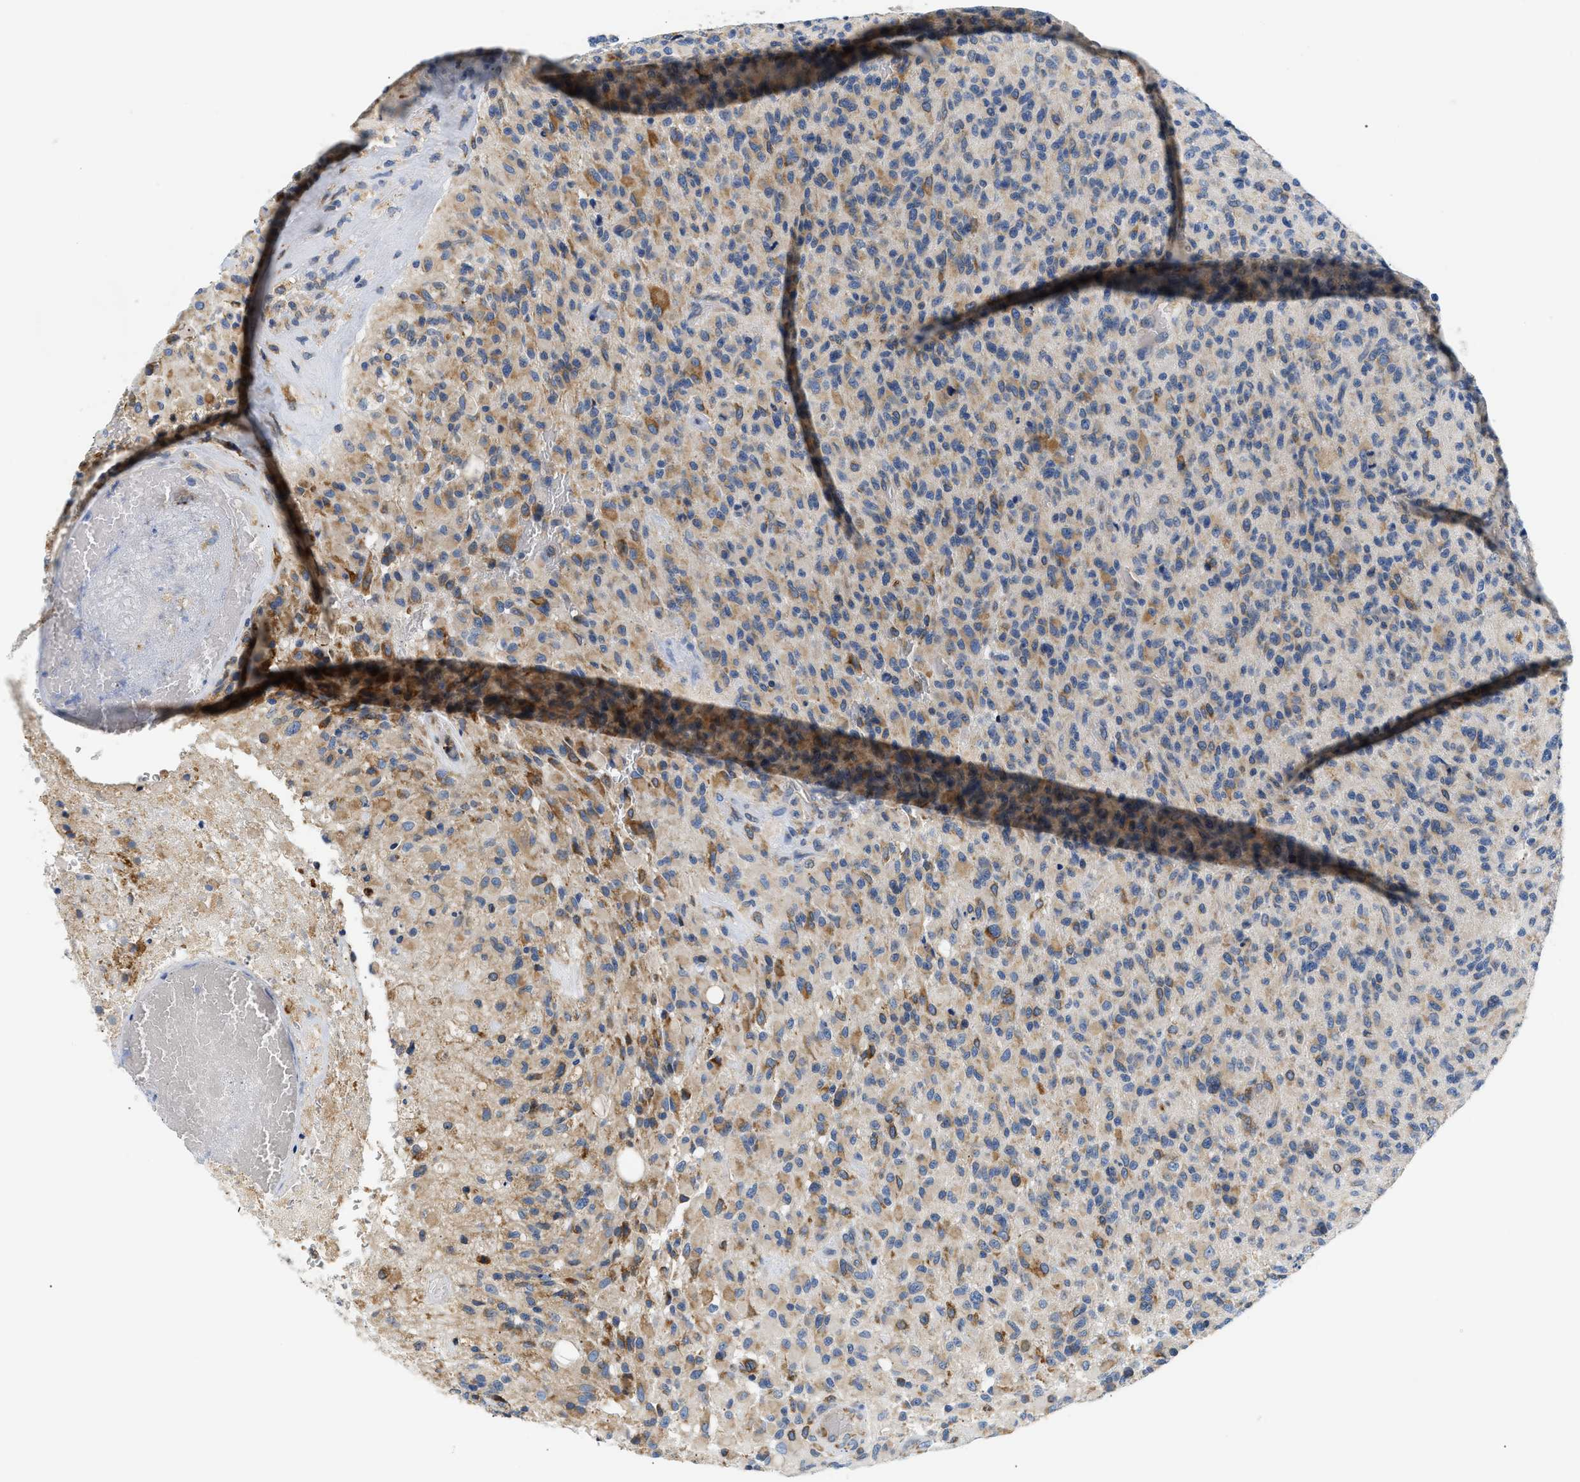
{"staining": {"intensity": "moderate", "quantity": "25%-75%", "location": "cytoplasmic/membranous"}, "tissue": "glioma", "cell_type": "Tumor cells", "image_type": "cancer", "snomed": [{"axis": "morphology", "description": "Glioma, malignant, High grade"}, {"axis": "topography", "description": "Brain"}], "caption": "Moderate cytoplasmic/membranous protein staining is seen in about 25%-75% of tumor cells in malignant glioma (high-grade).", "gene": "HDHD3", "patient": {"sex": "male", "age": 71}}